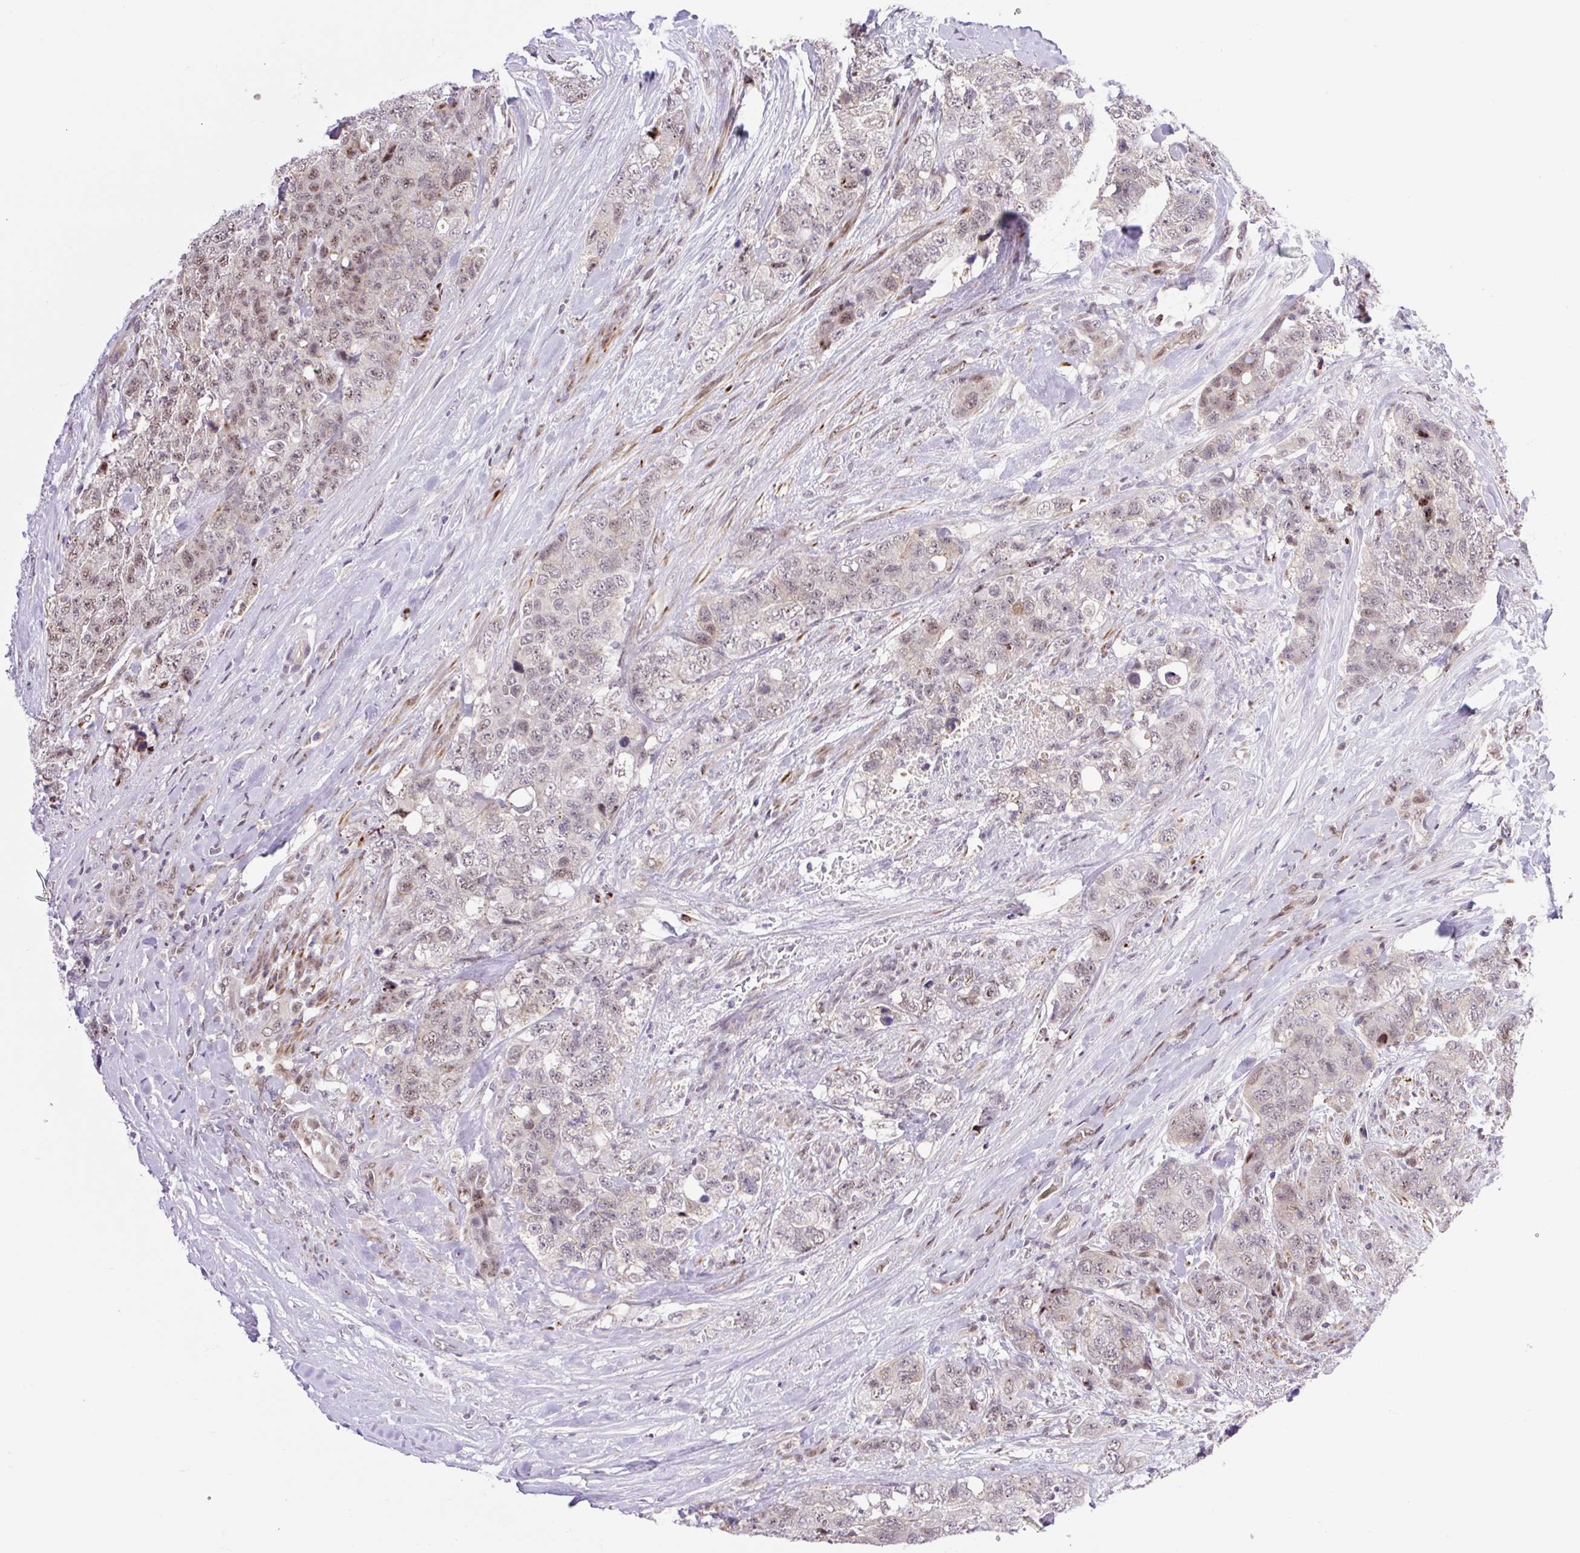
{"staining": {"intensity": "weak", "quantity": "<25%", "location": "nuclear"}, "tissue": "urothelial cancer", "cell_type": "Tumor cells", "image_type": "cancer", "snomed": [{"axis": "morphology", "description": "Urothelial carcinoma, High grade"}, {"axis": "topography", "description": "Urinary bladder"}], "caption": "Immunohistochemistry (IHC) photomicrograph of human urothelial cancer stained for a protein (brown), which displays no staining in tumor cells.", "gene": "ERG", "patient": {"sex": "female", "age": 78}}